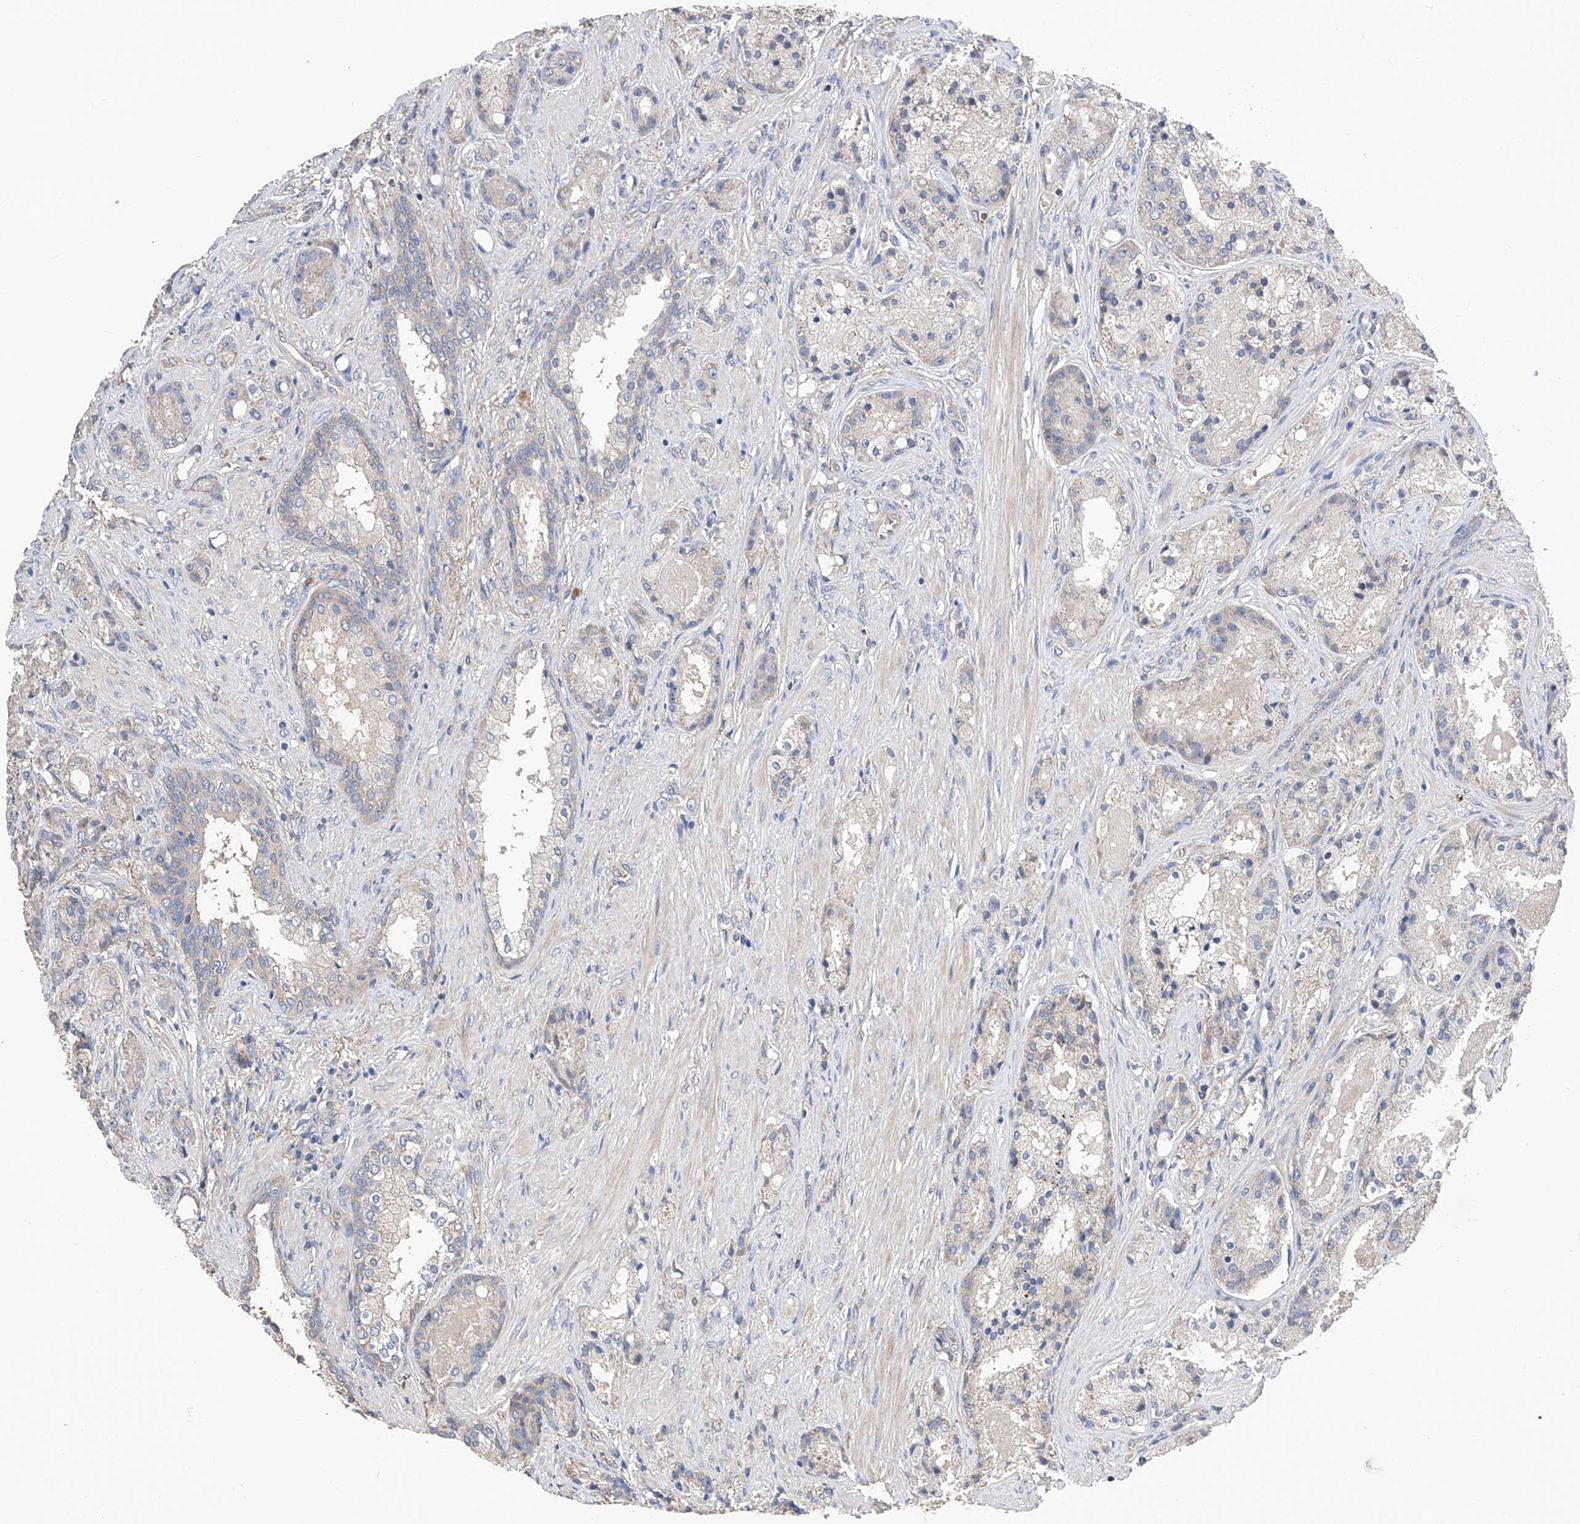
{"staining": {"intensity": "weak", "quantity": "<25%", "location": "cytoplasmic/membranous"}, "tissue": "prostate cancer", "cell_type": "Tumor cells", "image_type": "cancer", "snomed": [{"axis": "morphology", "description": "Adenocarcinoma, High grade"}, {"axis": "topography", "description": "Prostate"}], "caption": "Human prostate adenocarcinoma (high-grade) stained for a protein using IHC reveals no positivity in tumor cells.", "gene": "PTK2", "patient": {"sex": "male", "age": 60}}